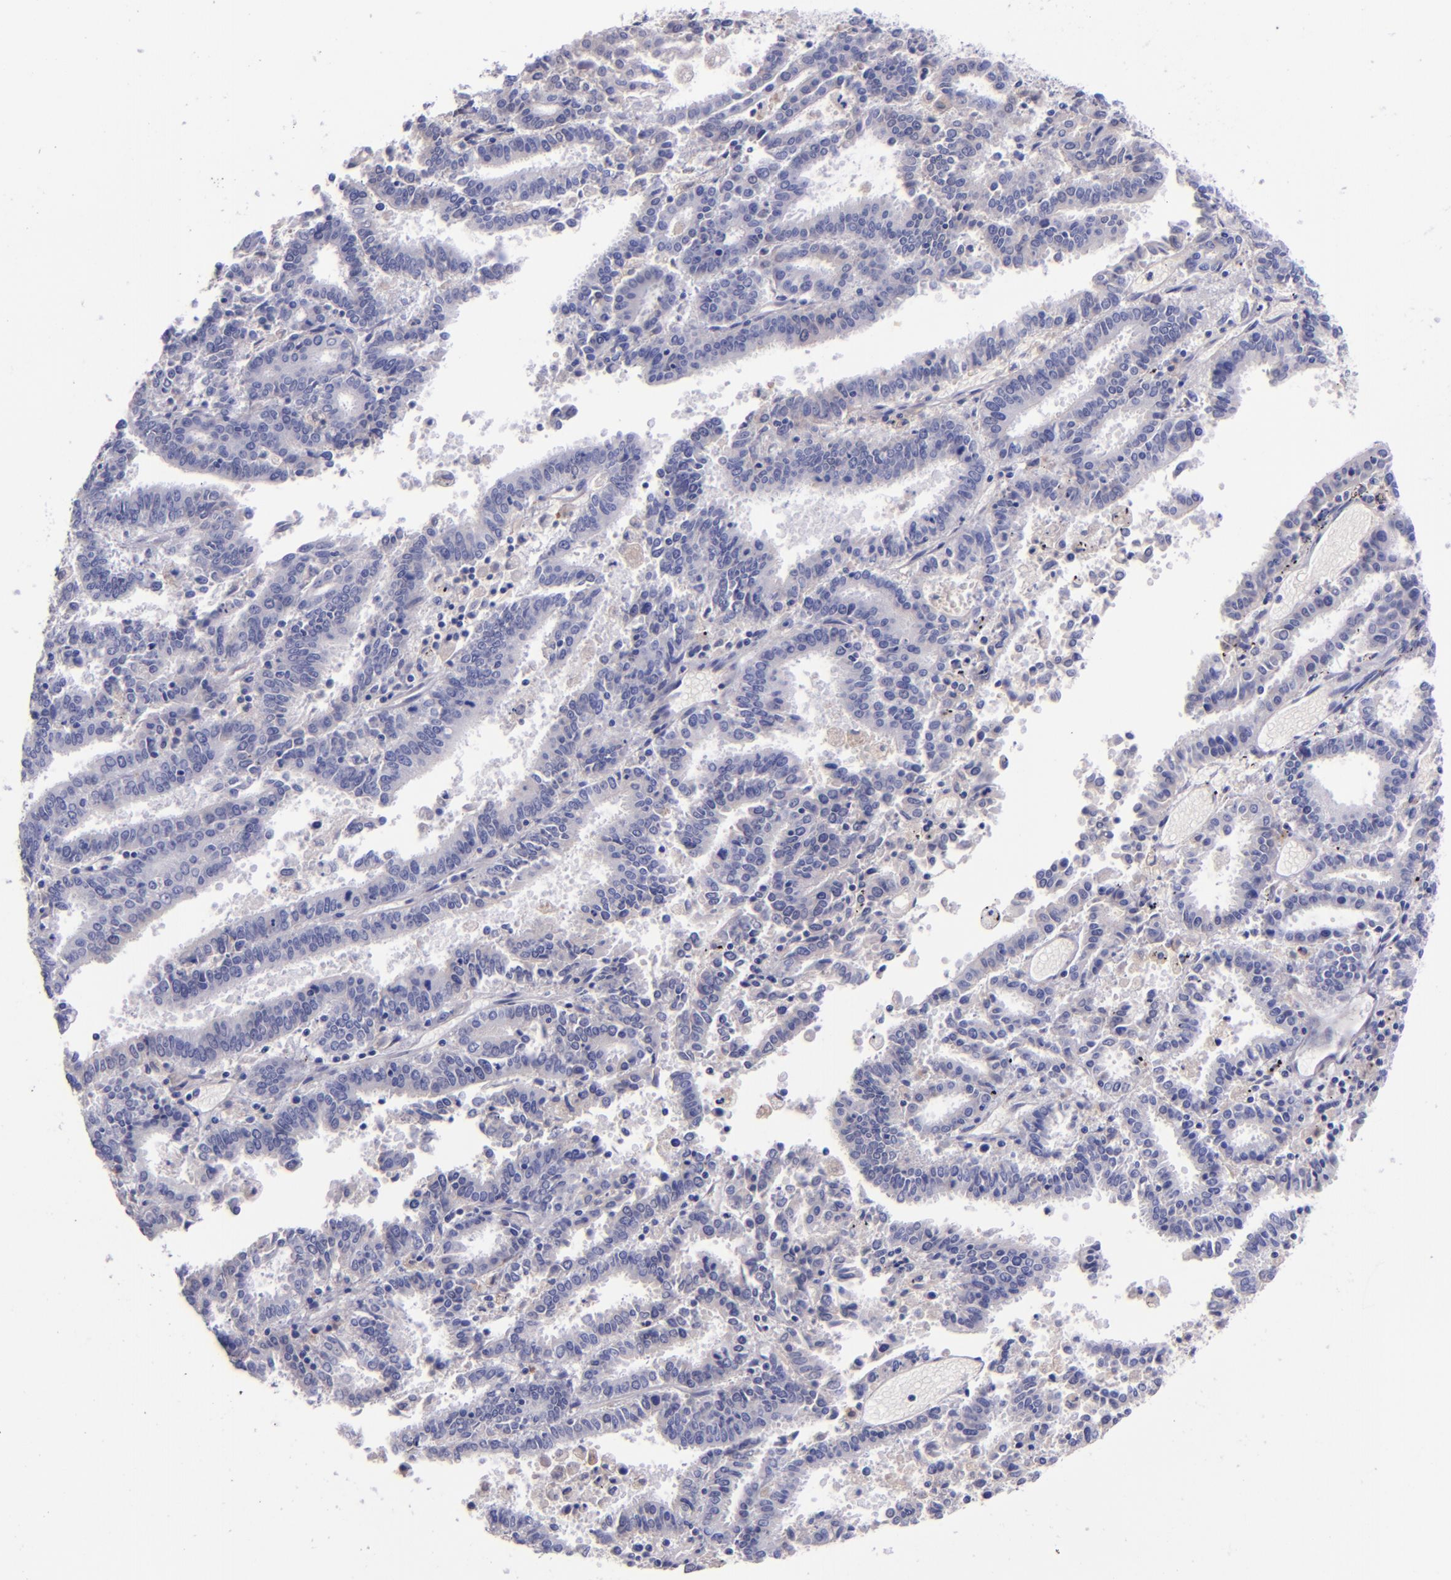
{"staining": {"intensity": "negative", "quantity": "none", "location": "none"}, "tissue": "endometrial cancer", "cell_type": "Tumor cells", "image_type": "cancer", "snomed": [{"axis": "morphology", "description": "Adenocarcinoma, NOS"}, {"axis": "topography", "description": "Uterus"}], "caption": "Tumor cells show no significant protein expression in endometrial cancer (adenocarcinoma). (DAB (3,3'-diaminobenzidine) IHC visualized using brightfield microscopy, high magnification).", "gene": "KNG1", "patient": {"sex": "female", "age": 83}}